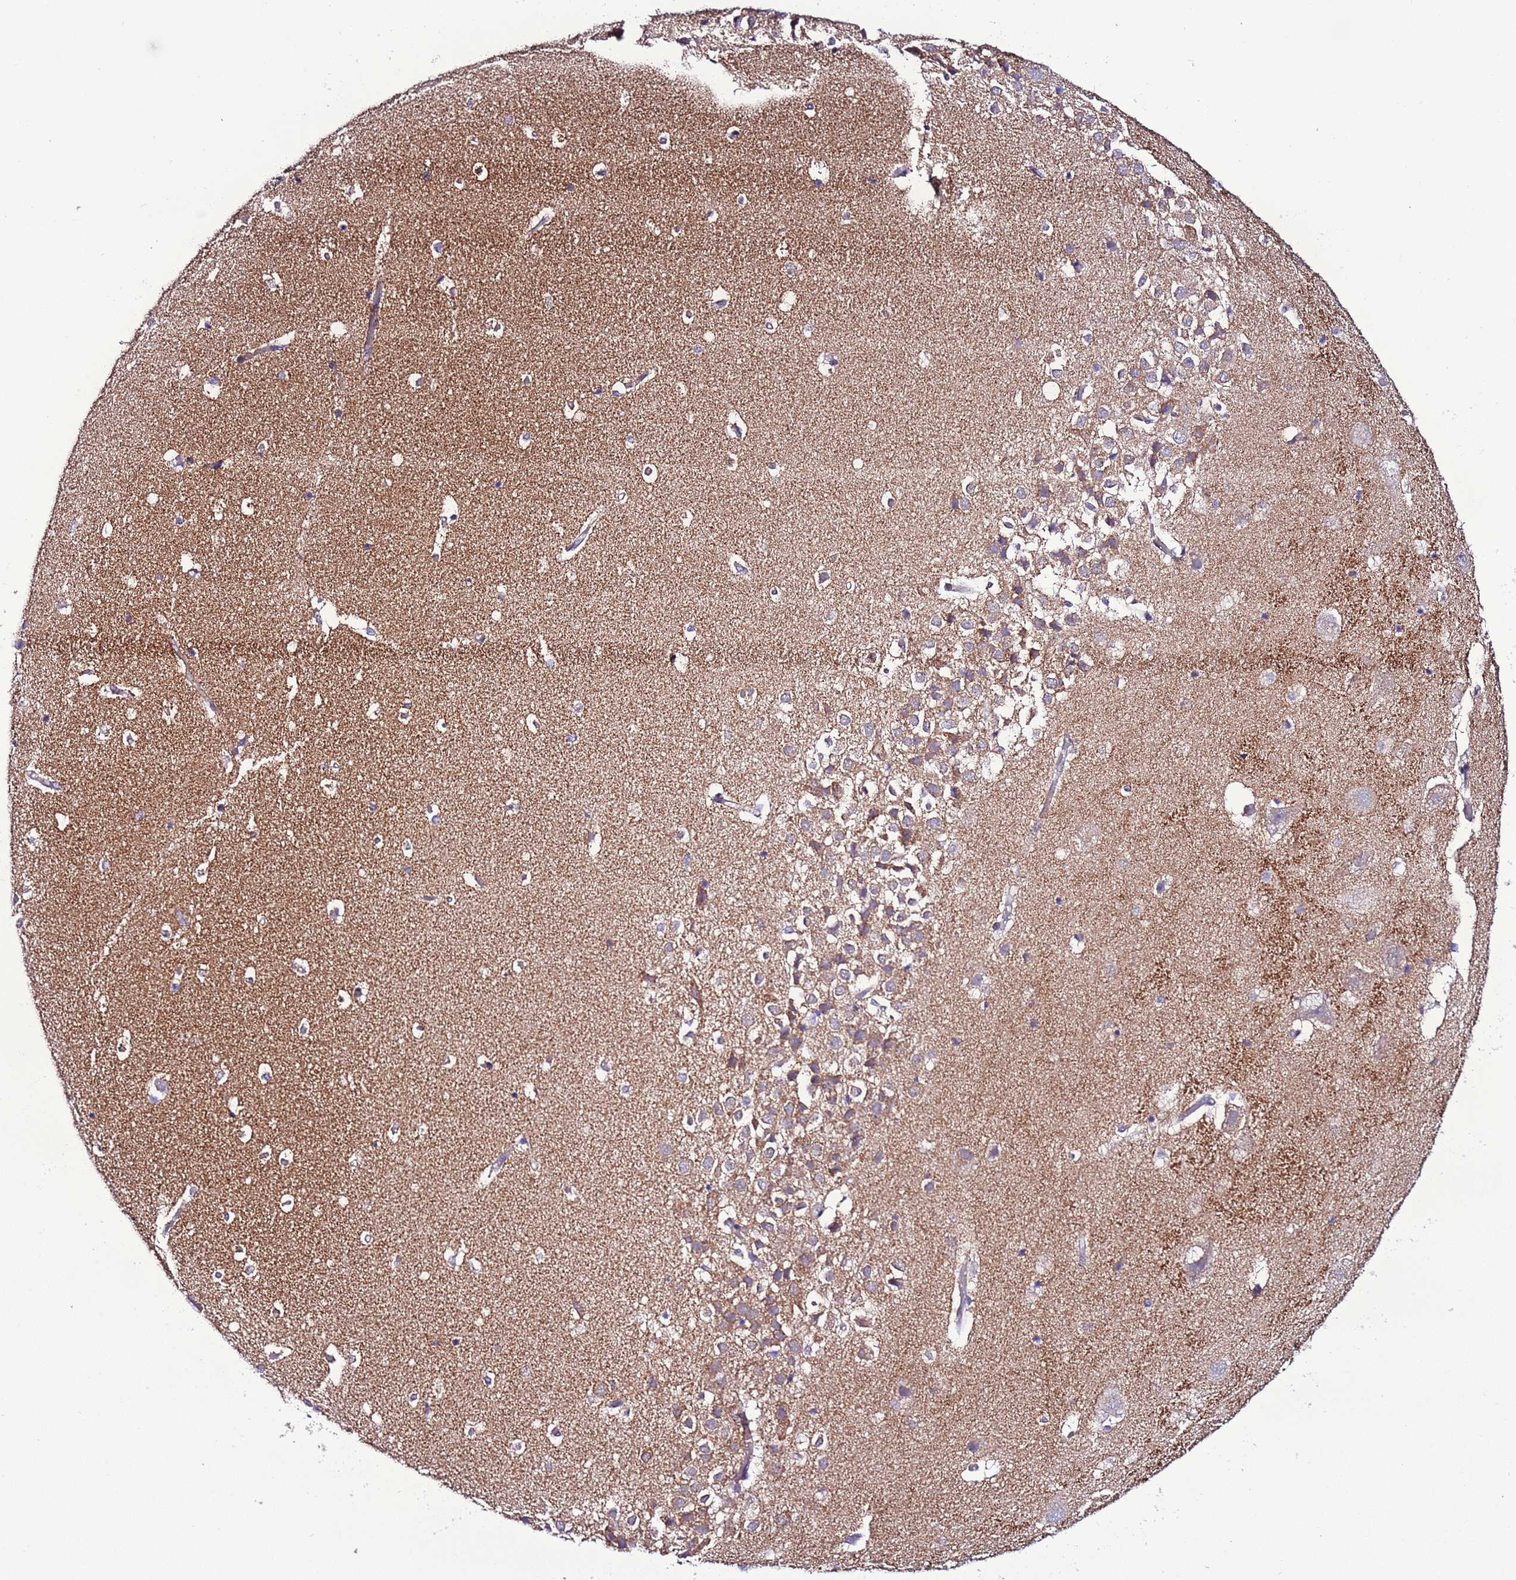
{"staining": {"intensity": "weak", "quantity": "<25%", "location": "cytoplasmic/membranous"}, "tissue": "hippocampus", "cell_type": "Glial cells", "image_type": "normal", "snomed": [{"axis": "morphology", "description": "Normal tissue, NOS"}, {"axis": "topography", "description": "Hippocampus"}], "caption": "The immunohistochemistry (IHC) histopathology image has no significant expression in glial cells of hippocampus.", "gene": "UEVLD", "patient": {"sex": "female", "age": 52}}